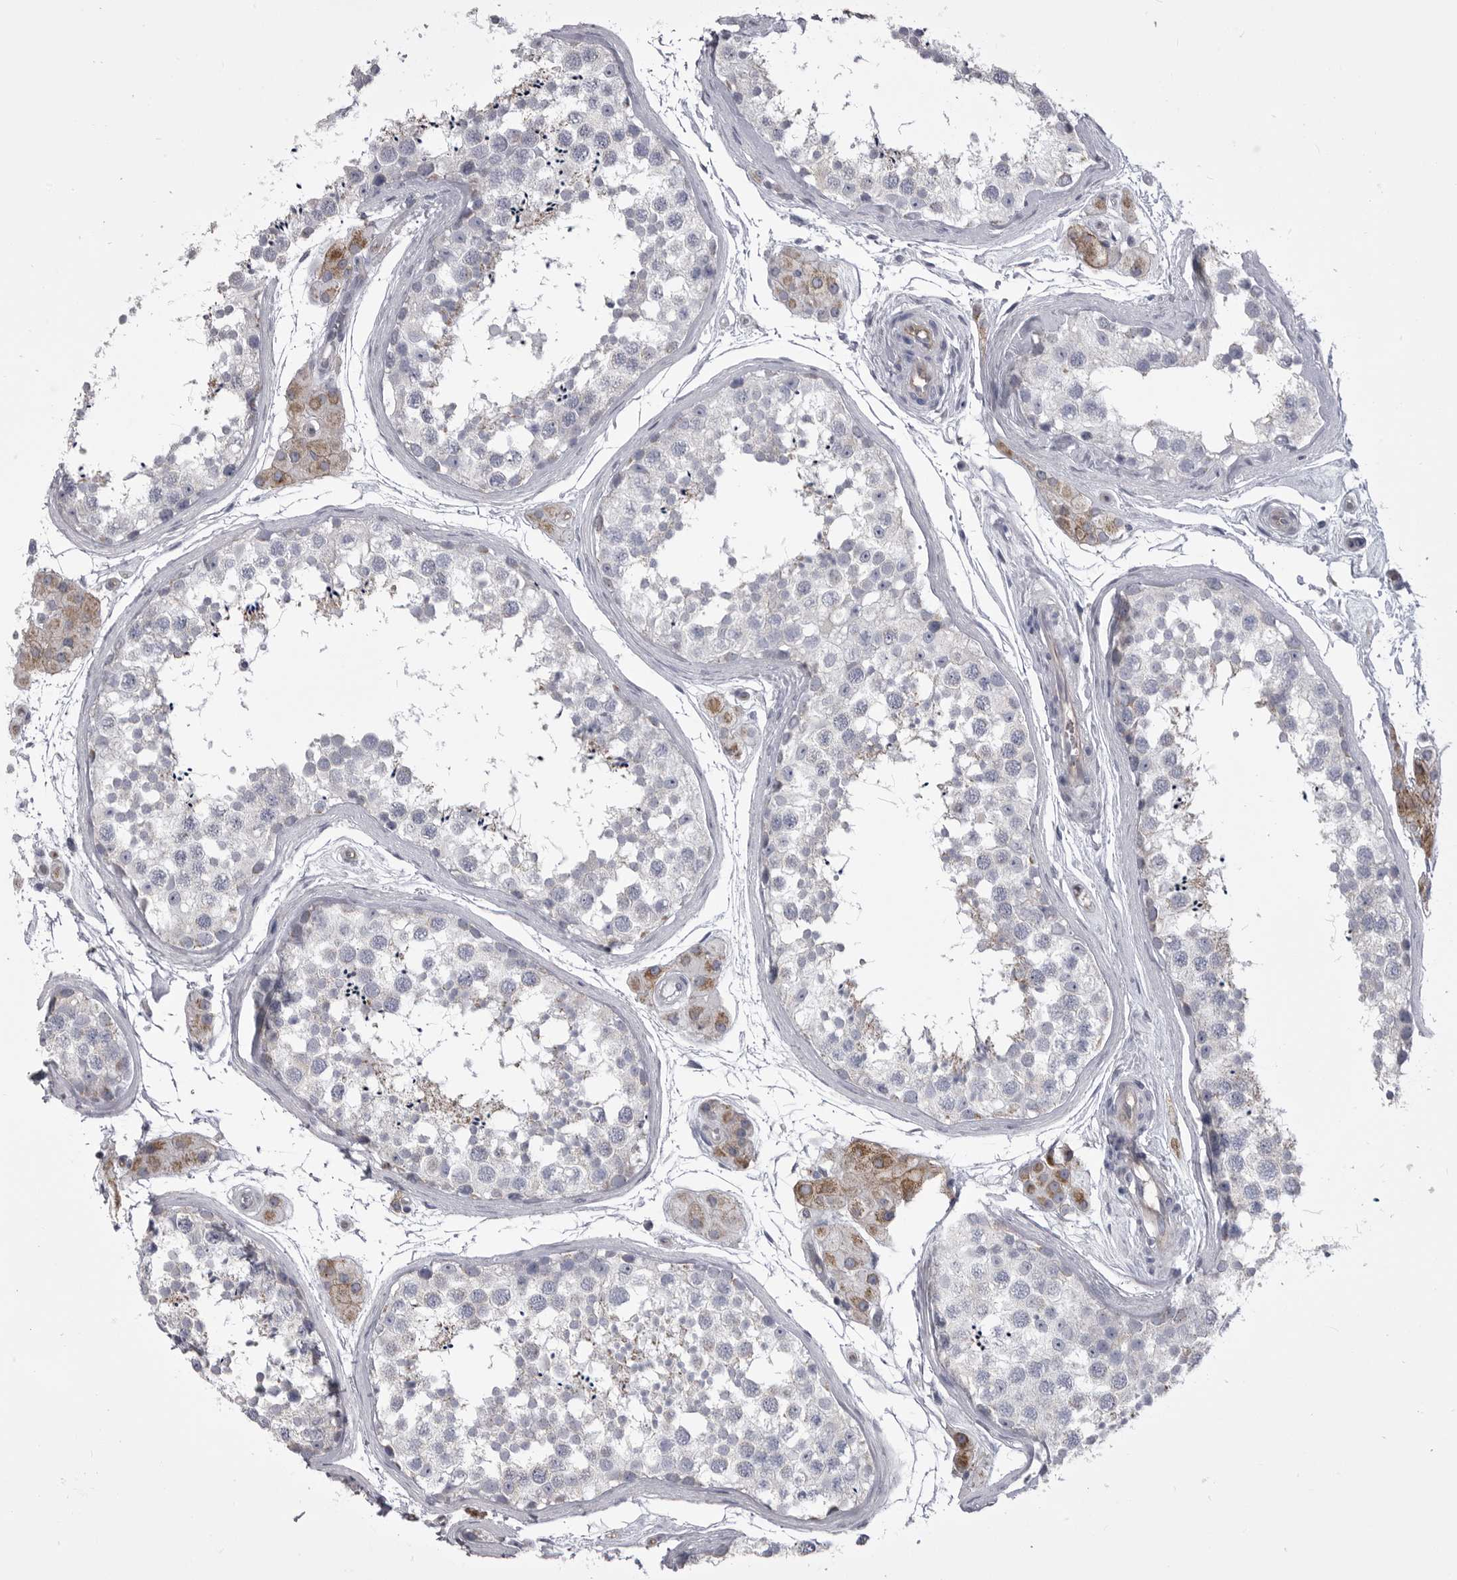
{"staining": {"intensity": "negative", "quantity": "none", "location": "none"}, "tissue": "testis", "cell_type": "Cells in seminiferous ducts", "image_type": "normal", "snomed": [{"axis": "morphology", "description": "Normal tissue, NOS"}, {"axis": "topography", "description": "Testis"}], "caption": "This is an immunohistochemistry histopathology image of benign human testis. There is no positivity in cells in seminiferous ducts.", "gene": "OPLAH", "patient": {"sex": "male", "age": 56}}